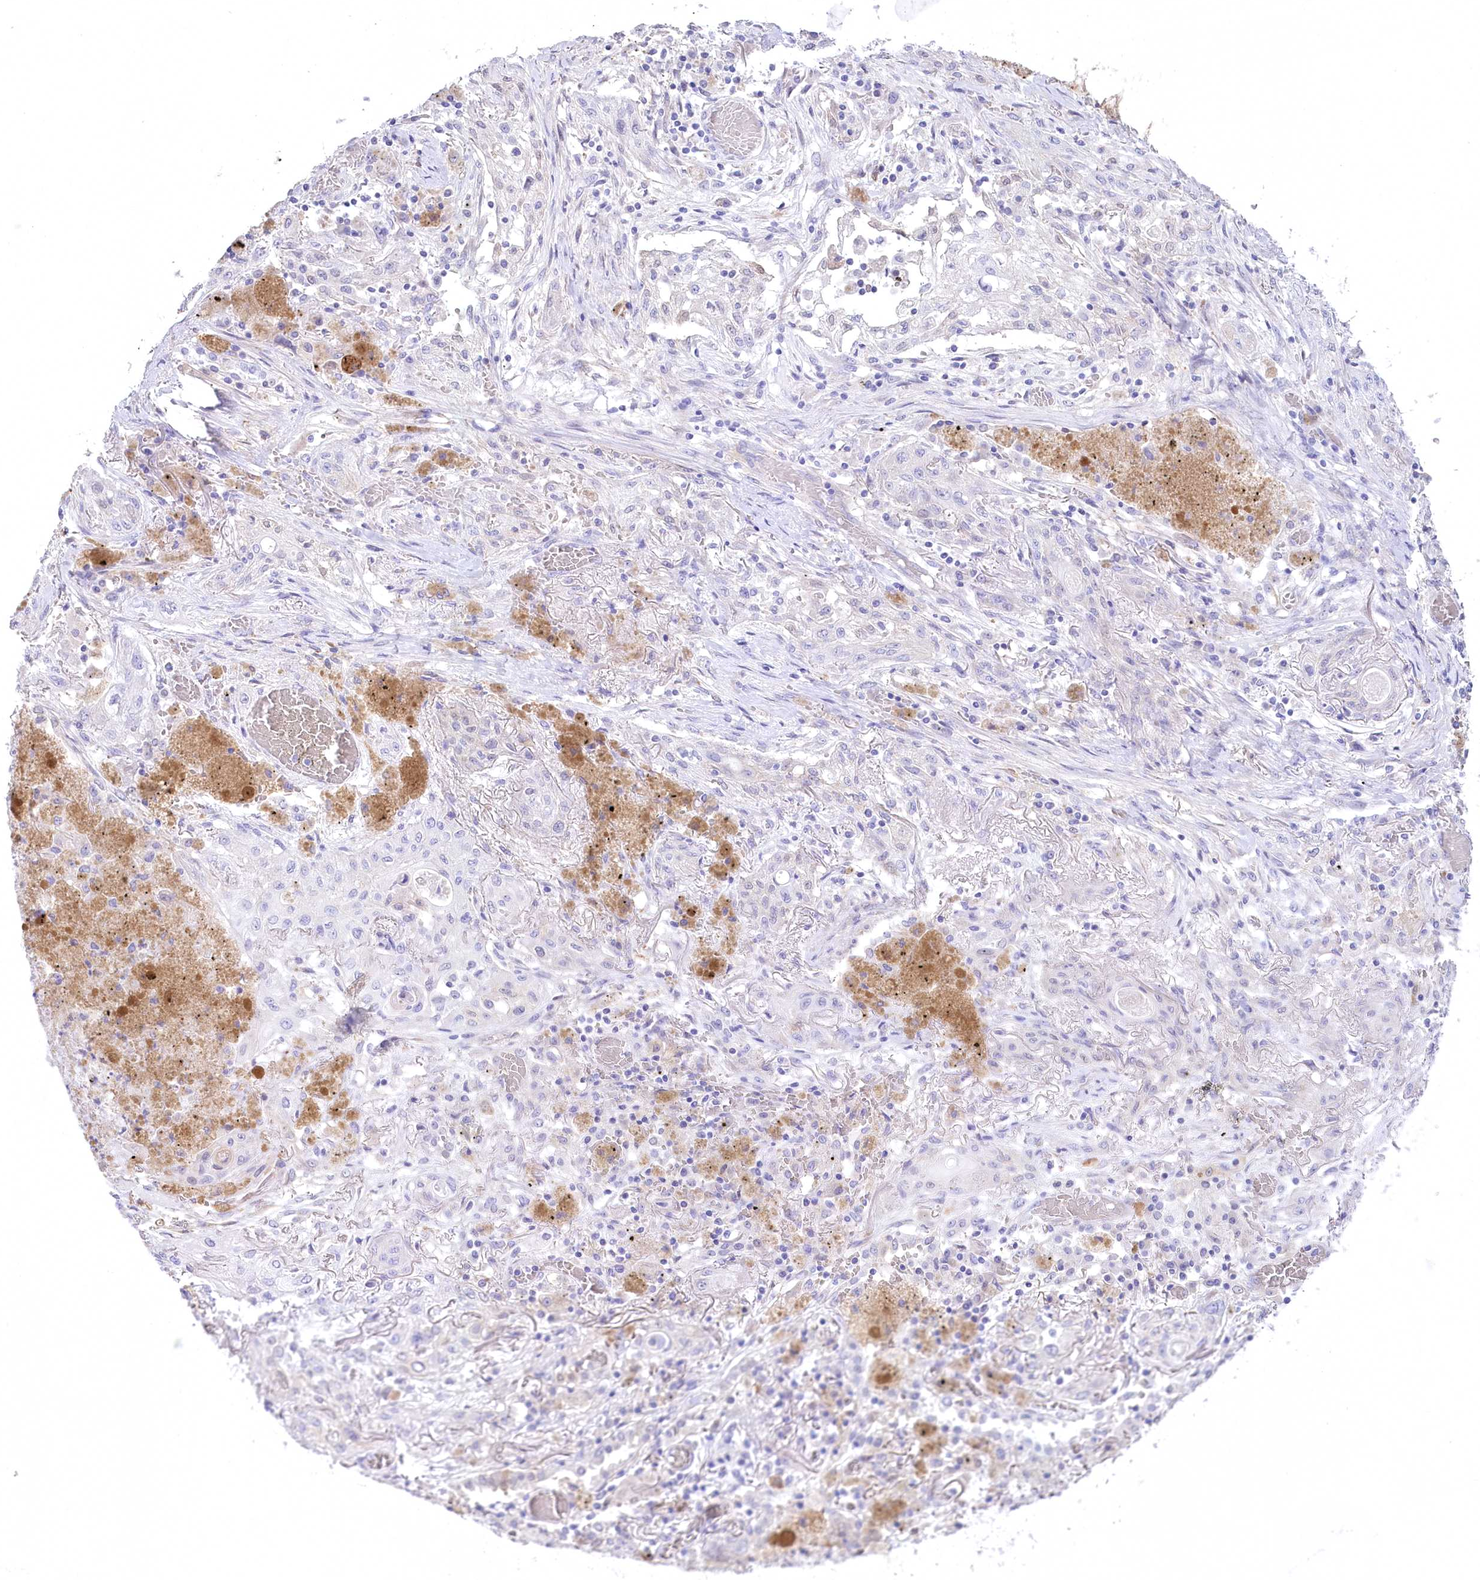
{"staining": {"intensity": "negative", "quantity": "none", "location": "none"}, "tissue": "lung cancer", "cell_type": "Tumor cells", "image_type": "cancer", "snomed": [{"axis": "morphology", "description": "Squamous cell carcinoma, NOS"}, {"axis": "topography", "description": "Lung"}], "caption": "Tumor cells are negative for brown protein staining in lung cancer (squamous cell carcinoma).", "gene": "MYOZ1", "patient": {"sex": "female", "age": 47}}